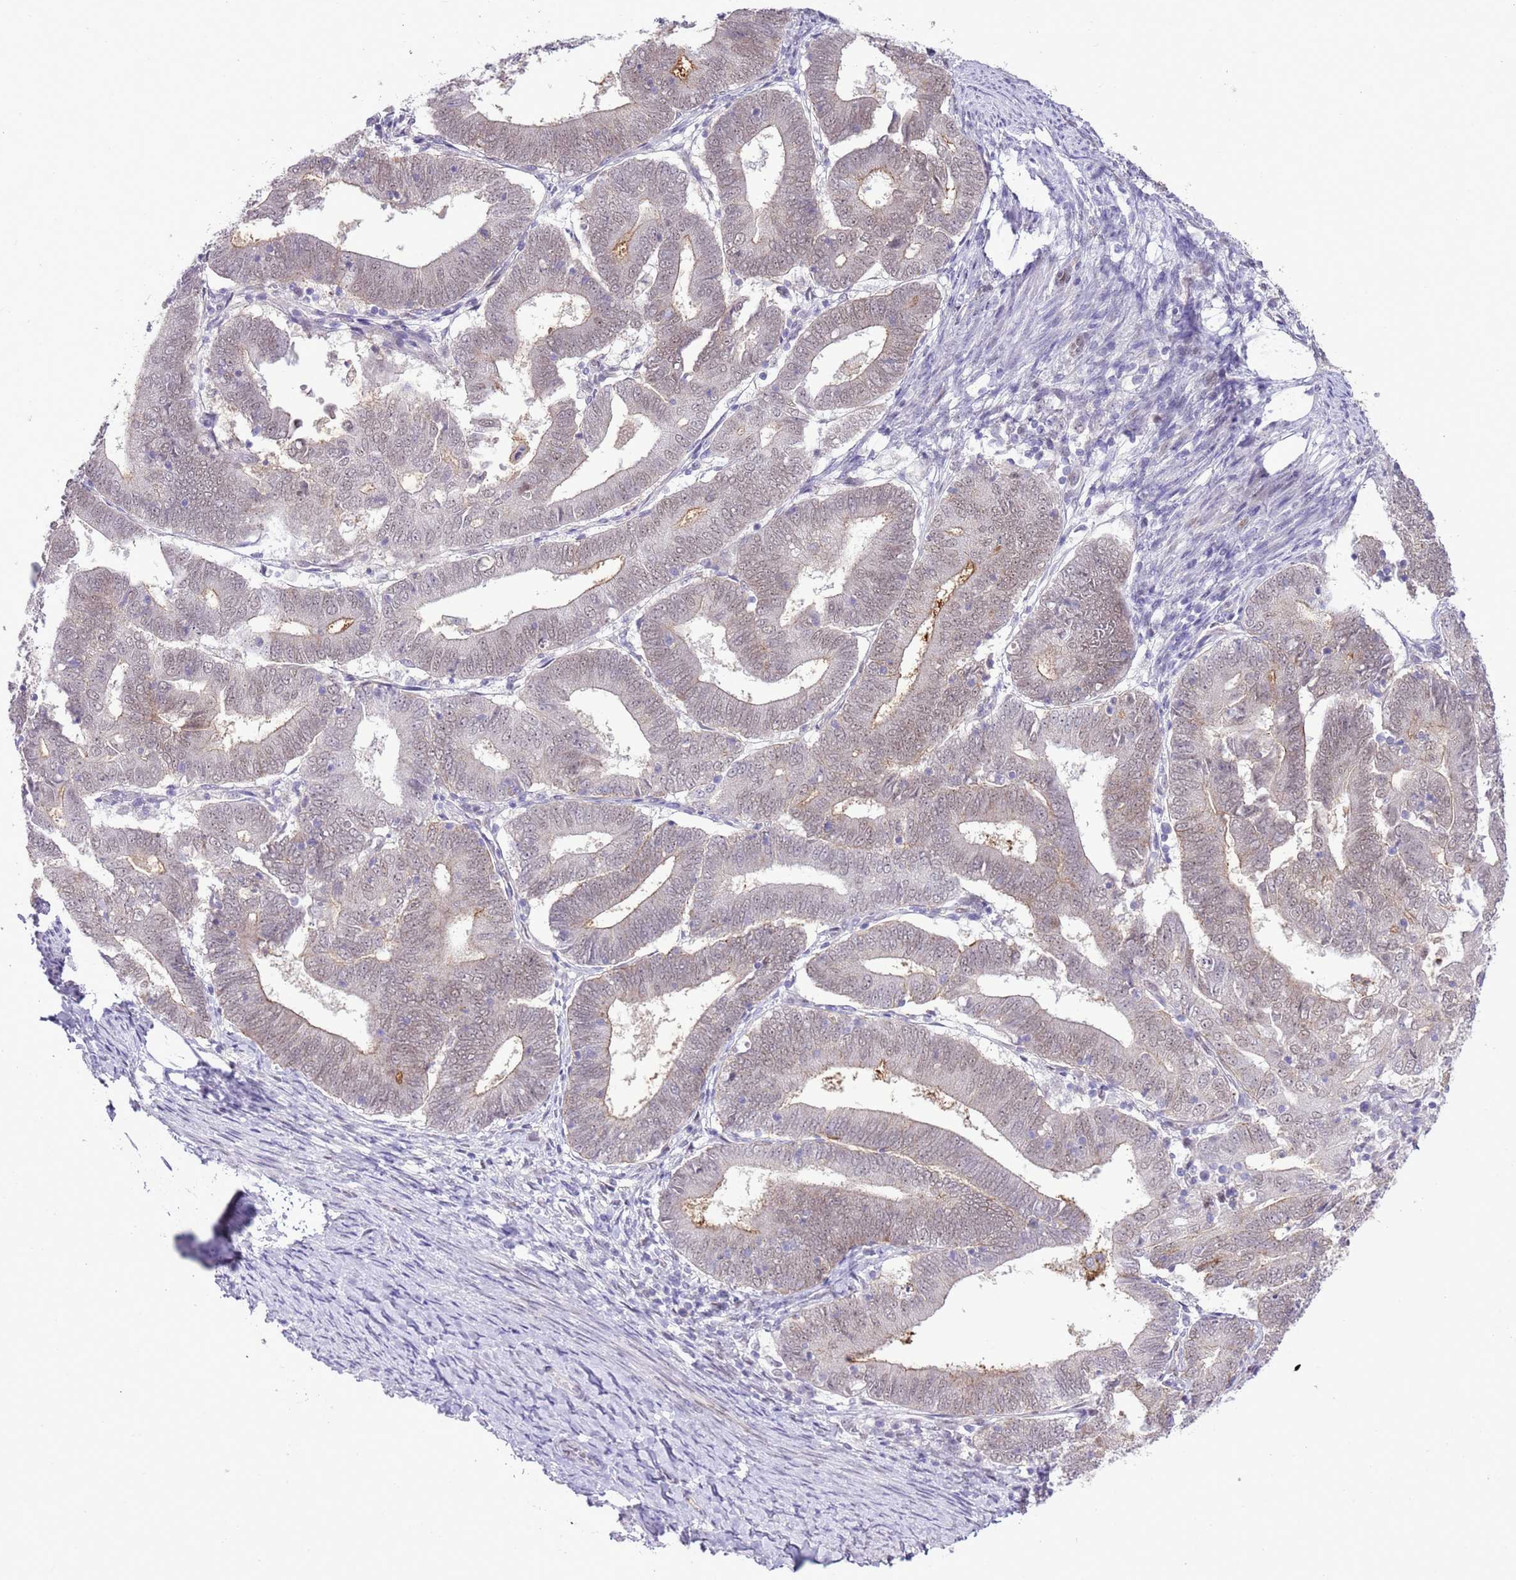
{"staining": {"intensity": "weak", "quantity": "25%-75%", "location": "cytoplasmic/membranous,nuclear"}, "tissue": "endometrial cancer", "cell_type": "Tumor cells", "image_type": "cancer", "snomed": [{"axis": "morphology", "description": "Adenocarcinoma, NOS"}, {"axis": "topography", "description": "Endometrium"}], "caption": "This micrograph demonstrates adenocarcinoma (endometrial) stained with immunohistochemistry (IHC) to label a protein in brown. The cytoplasmic/membranous and nuclear of tumor cells show weak positivity for the protein. Nuclei are counter-stained blue.", "gene": "NACC2", "patient": {"sex": "female", "age": 70}}